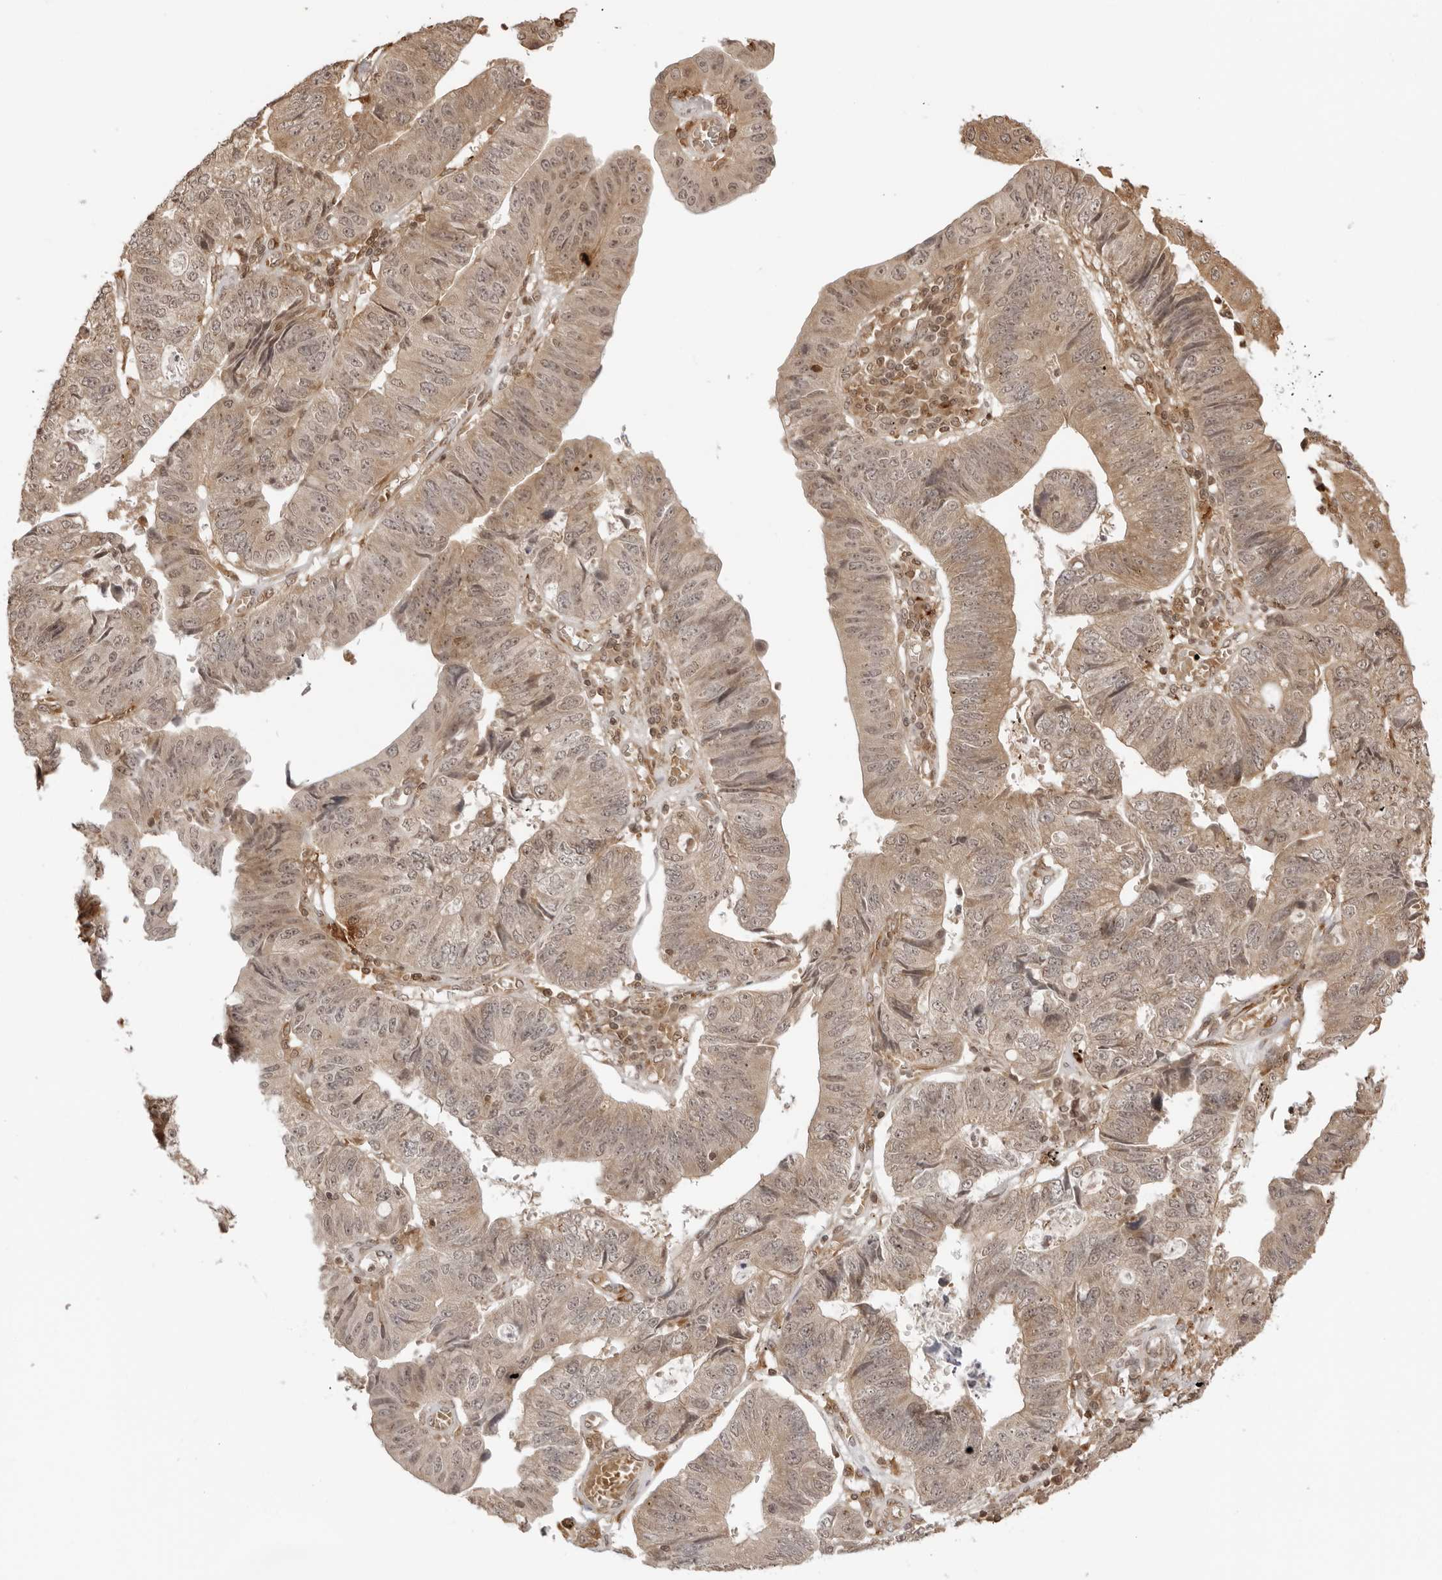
{"staining": {"intensity": "moderate", "quantity": "25%-75%", "location": "cytoplasmic/membranous,nuclear"}, "tissue": "stomach cancer", "cell_type": "Tumor cells", "image_type": "cancer", "snomed": [{"axis": "morphology", "description": "Adenocarcinoma, NOS"}, {"axis": "topography", "description": "Stomach"}], "caption": "DAB immunohistochemical staining of adenocarcinoma (stomach) exhibits moderate cytoplasmic/membranous and nuclear protein expression in approximately 25%-75% of tumor cells.", "gene": "IKBKE", "patient": {"sex": "male", "age": 59}}